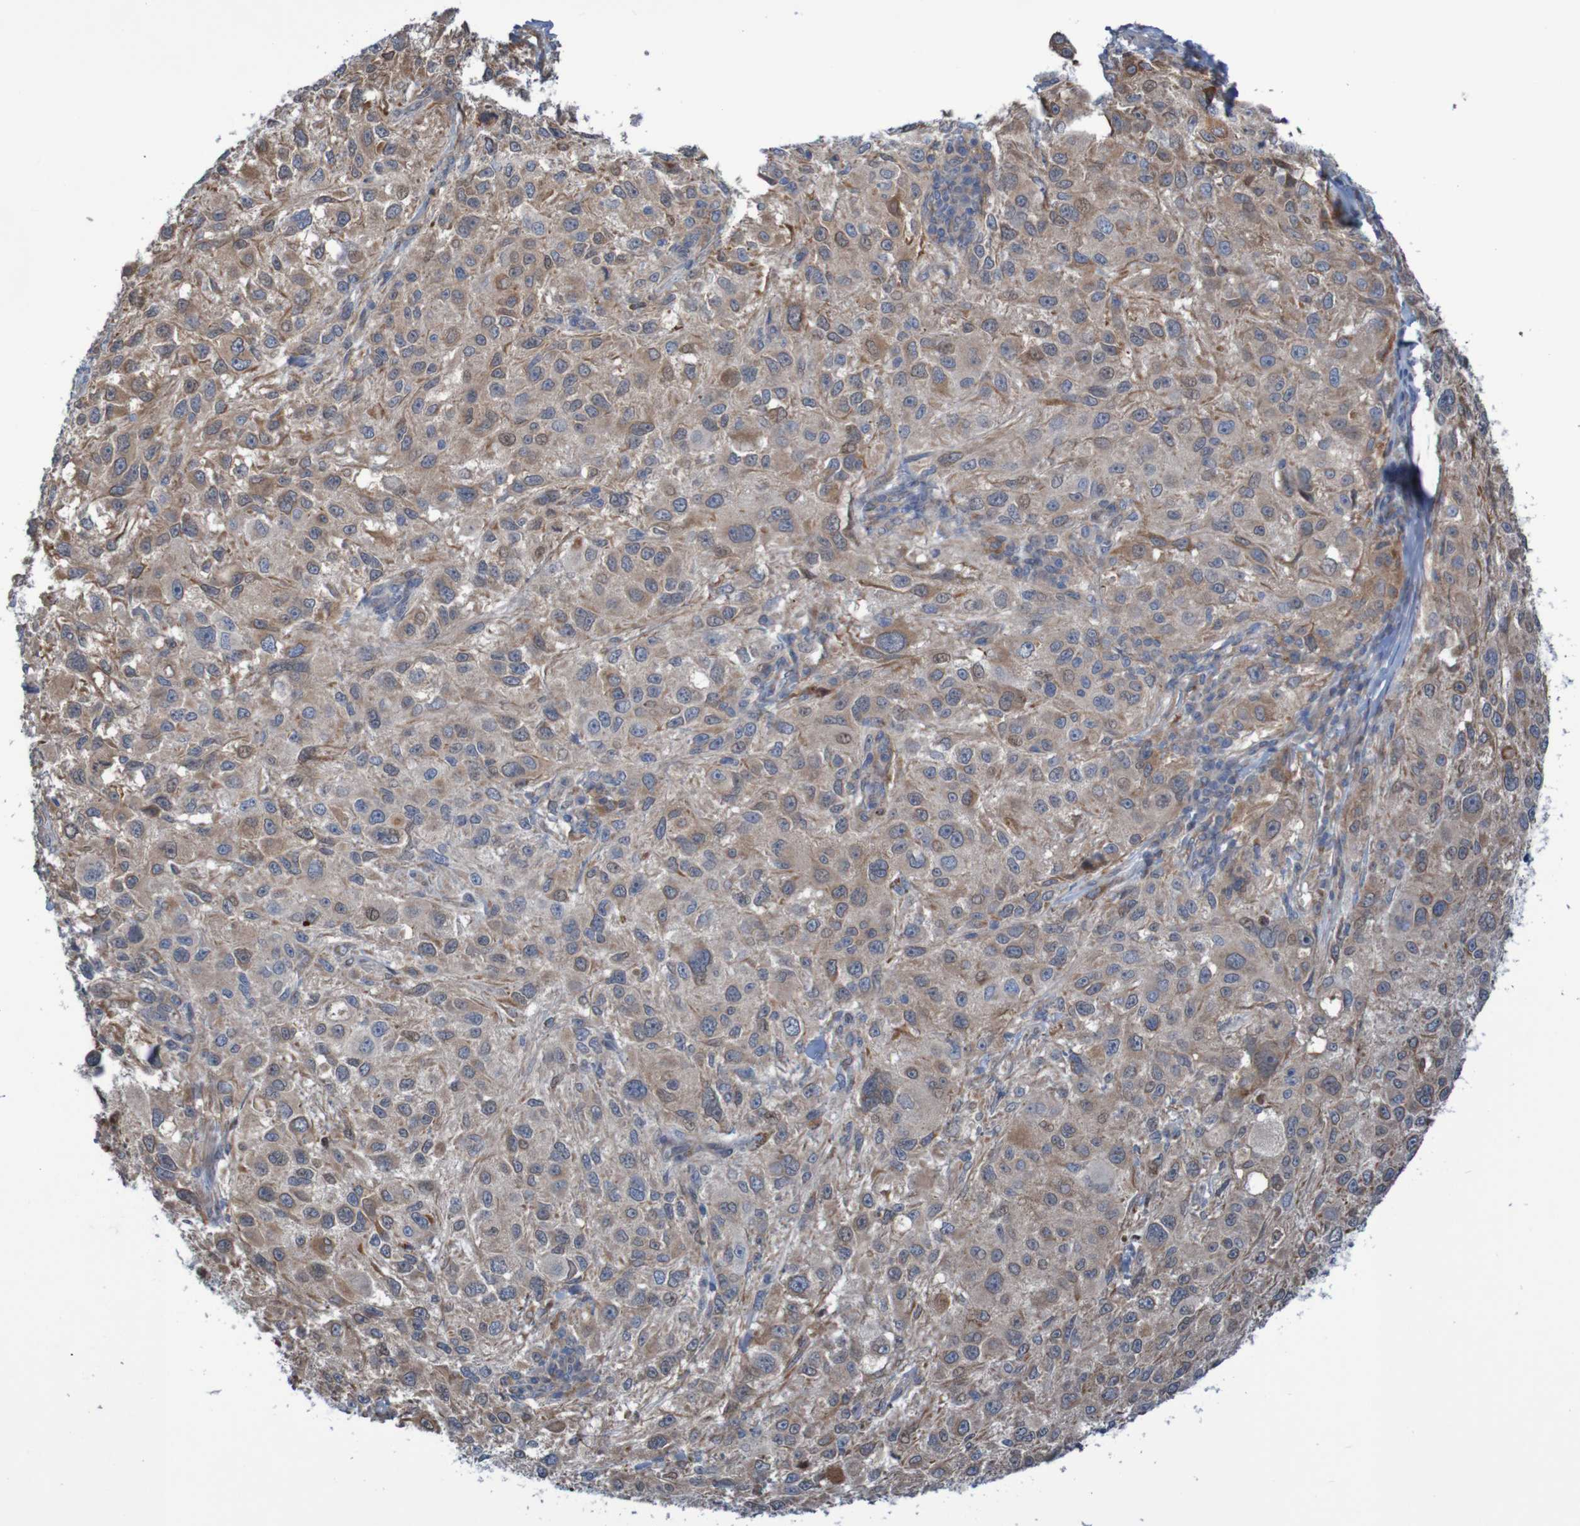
{"staining": {"intensity": "moderate", "quantity": "25%-75%", "location": "cytoplasmic/membranous"}, "tissue": "melanoma", "cell_type": "Tumor cells", "image_type": "cancer", "snomed": [{"axis": "morphology", "description": "Necrosis, NOS"}, {"axis": "morphology", "description": "Malignant melanoma, NOS"}, {"axis": "topography", "description": "Skin"}], "caption": "Tumor cells demonstrate medium levels of moderate cytoplasmic/membranous expression in approximately 25%-75% of cells in human malignant melanoma. (brown staining indicates protein expression, while blue staining denotes nuclei).", "gene": "ANGPT4", "patient": {"sex": "female", "age": 87}}